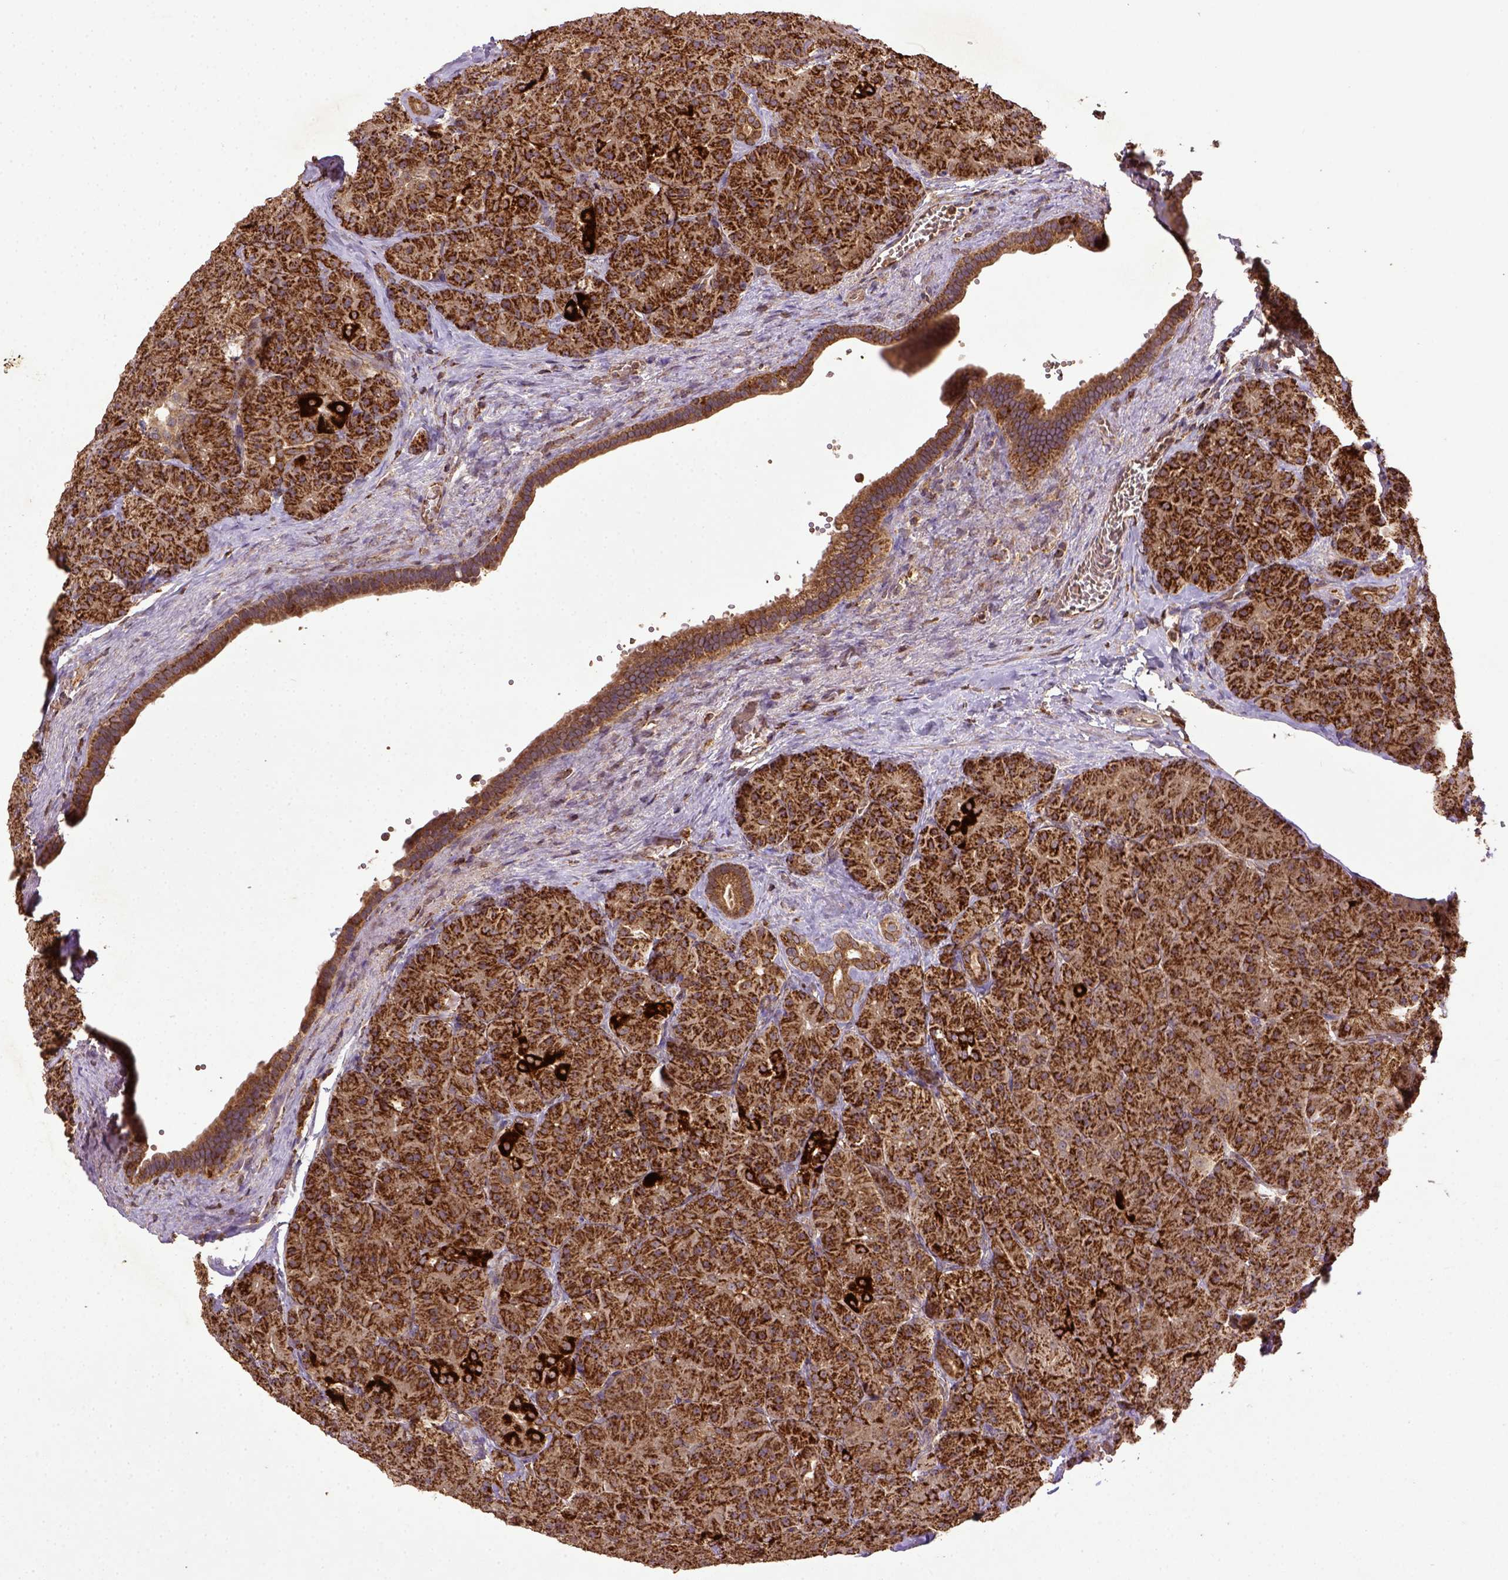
{"staining": {"intensity": "strong", "quantity": ">75%", "location": "cytoplasmic/membranous"}, "tissue": "pancreas", "cell_type": "Exocrine glandular cells", "image_type": "normal", "snomed": [{"axis": "morphology", "description": "Normal tissue, NOS"}, {"axis": "topography", "description": "Pancreas"}], "caption": "IHC micrograph of benign pancreas: human pancreas stained using immunohistochemistry (IHC) displays high levels of strong protein expression localized specifically in the cytoplasmic/membranous of exocrine glandular cells, appearing as a cytoplasmic/membranous brown color.", "gene": "MT", "patient": {"sex": "male", "age": 57}}